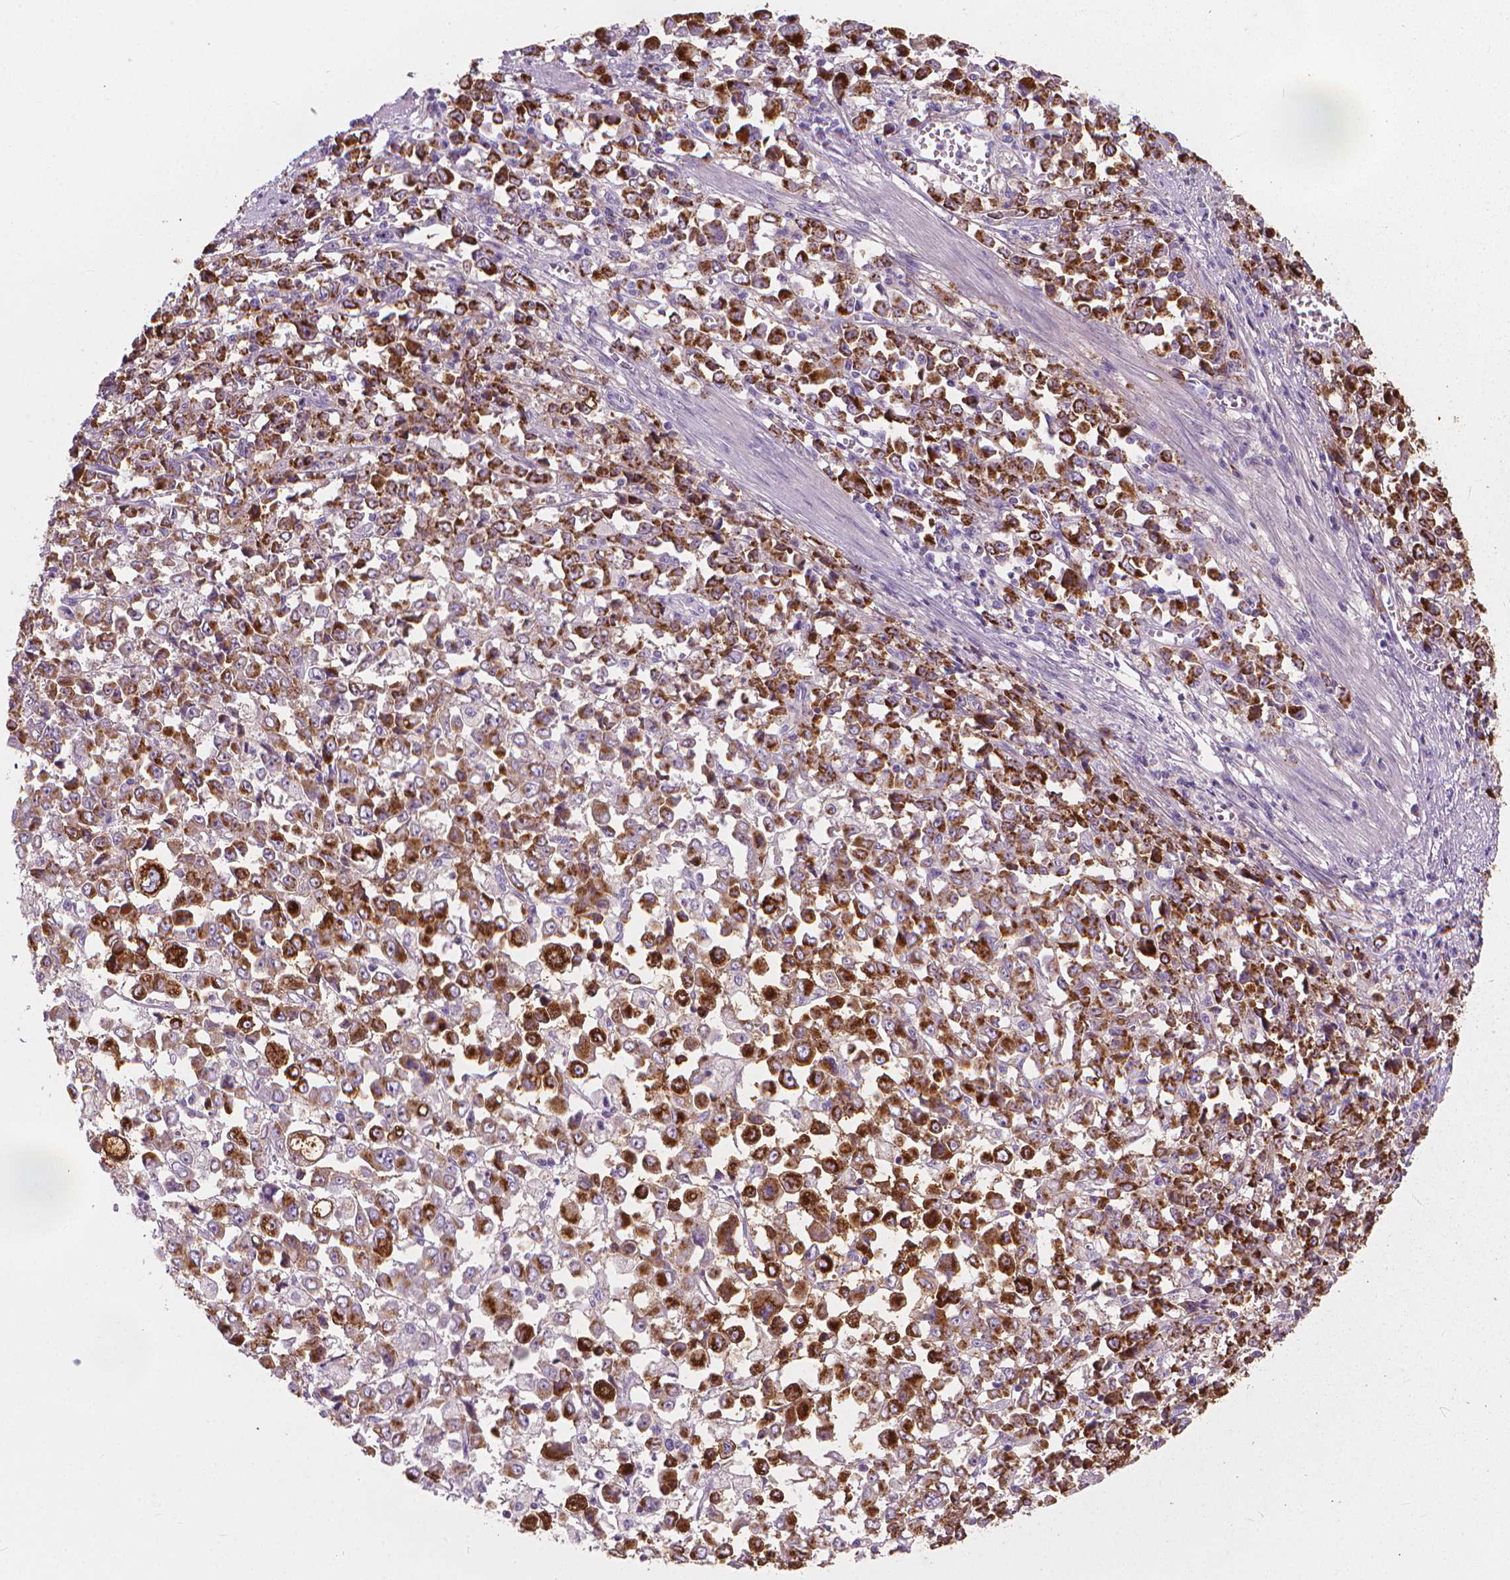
{"staining": {"intensity": "strong", "quantity": "25%-75%", "location": "cytoplasmic/membranous"}, "tissue": "stomach cancer", "cell_type": "Tumor cells", "image_type": "cancer", "snomed": [{"axis": "morphology", "description": "Adenocarcinoma, NOS"}, {"axis": "topography", "description": "Stomach, upper"}], "caption": "The immunohistochemical stain labels strong cytoplasmic/membranous positivity in tumor cells of stomach cancer tissue.", "gene": "GPRC5A", "patient": {"sex": "male", "age": 70}}